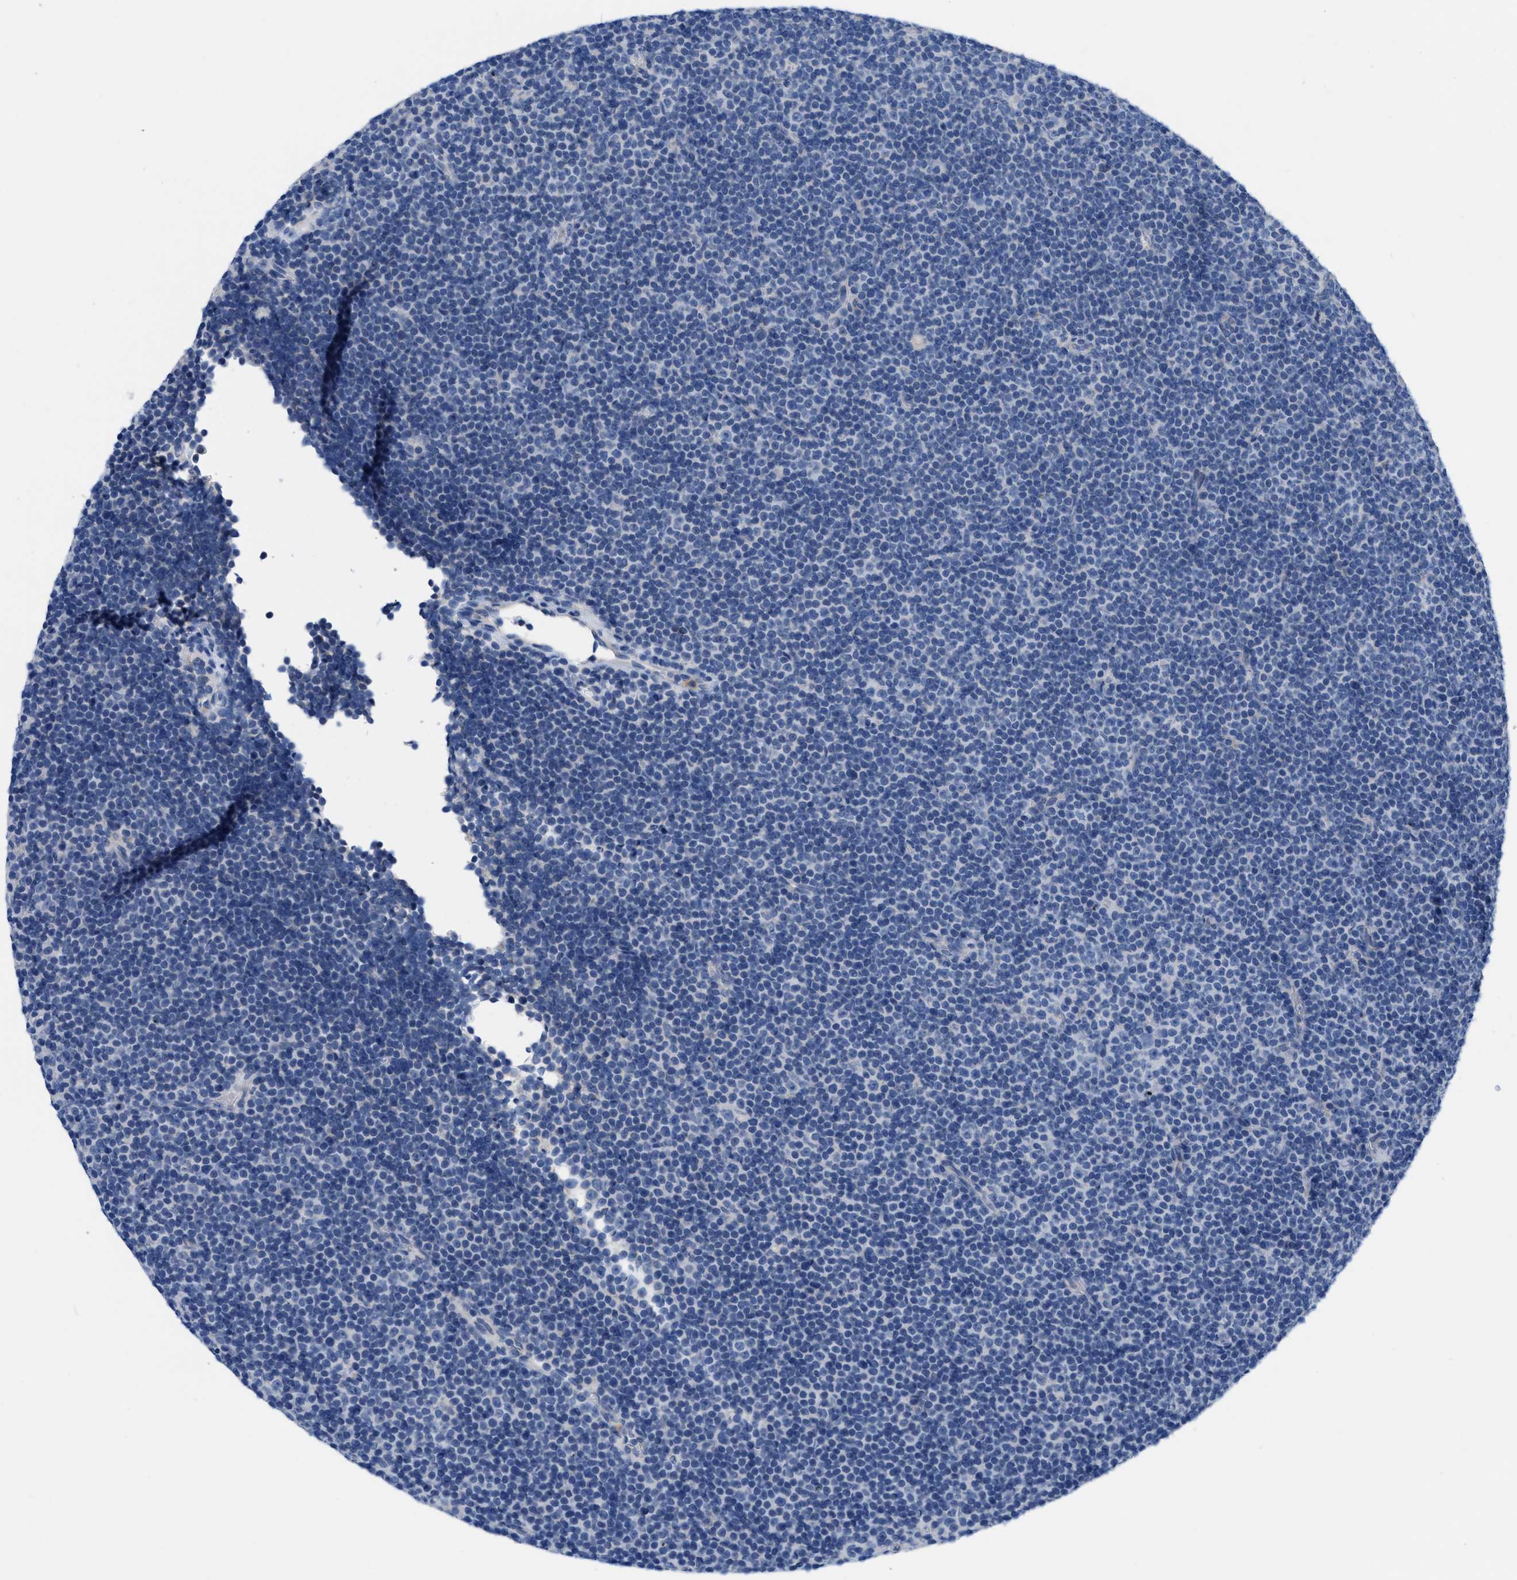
{"staining": {"intensity": "negative", "quantity": "none", "location": "none"}, "tissue": "lymphoma", "cell_type": "Tumor cells", "image_type": "cancer", "snomed": [{"axis": "morphology", "description": "Malignant lymphoma, non-Hodgkin's type, Low grade"}, {"axis": "topography", "description": "Lymph node"}], "caption": "This micrograph is of lymphoma stained with IHC to label a protein in brown with the nuclei are counter-stained blue. There is no positivity in tumor cells.", "gene": "PLPPR5", "patient": {"sex": "female", "age": 67}}